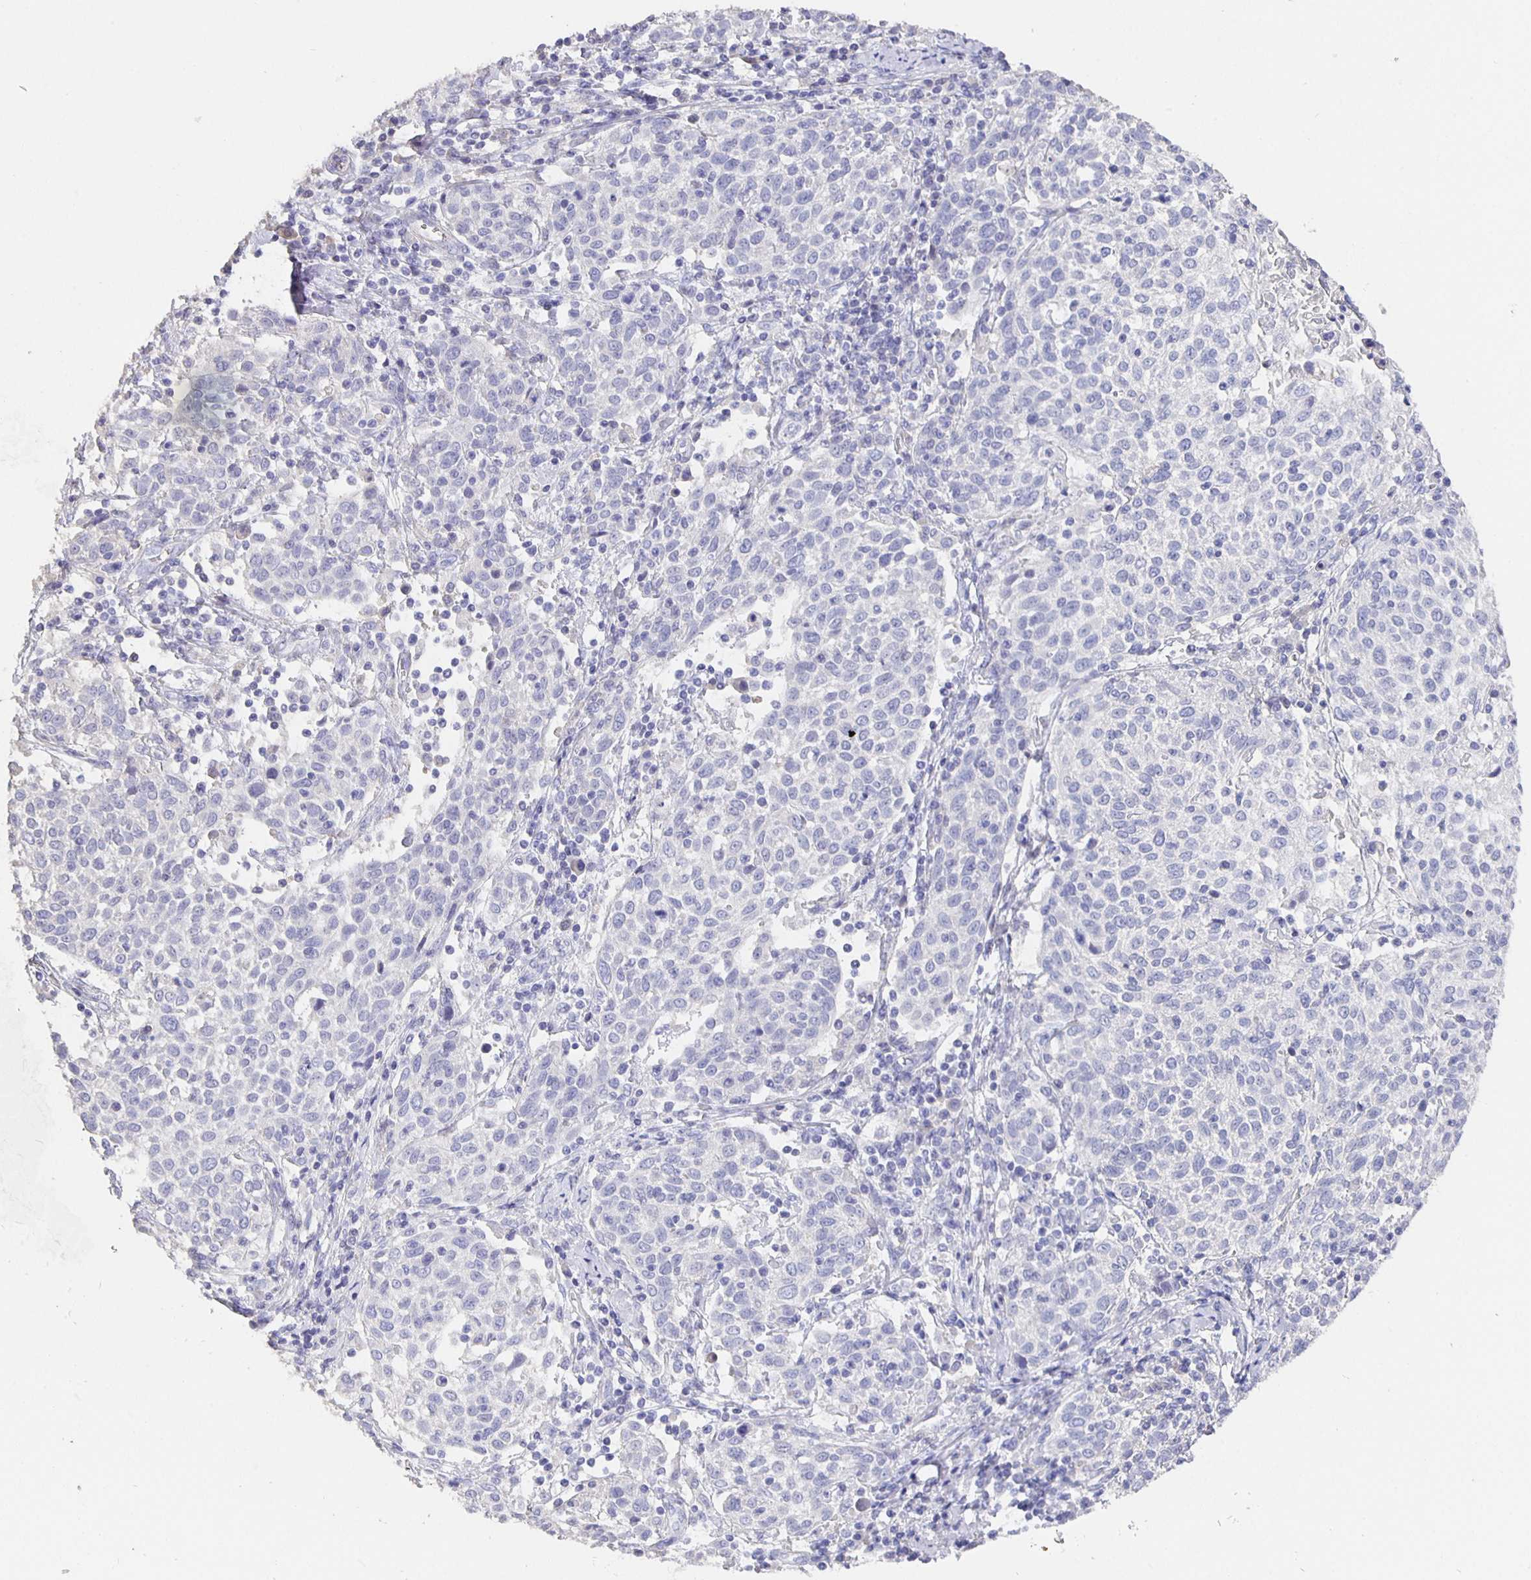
{"staining": {"intensity": "negative", "quantity": "none", "location": "none"}, "tissue": "cervical cancer", "cell_type": "Tumor cells", "image_type": "cancer", "snomed": [{"axis": "morphology", "description": "Squamous cell carcinoma, NOS"}, {"axis": "topography", "description": "Cervix"}], "caption": "A high-resolution photomicrograph shows immunohistochemistry (IHC) staining of cervical cancer (squamous cell carcinoma), which shows no significant expression in tumor cells.", "gene": "CFAP74", "patient": {"sex": "female", "age": 61}}